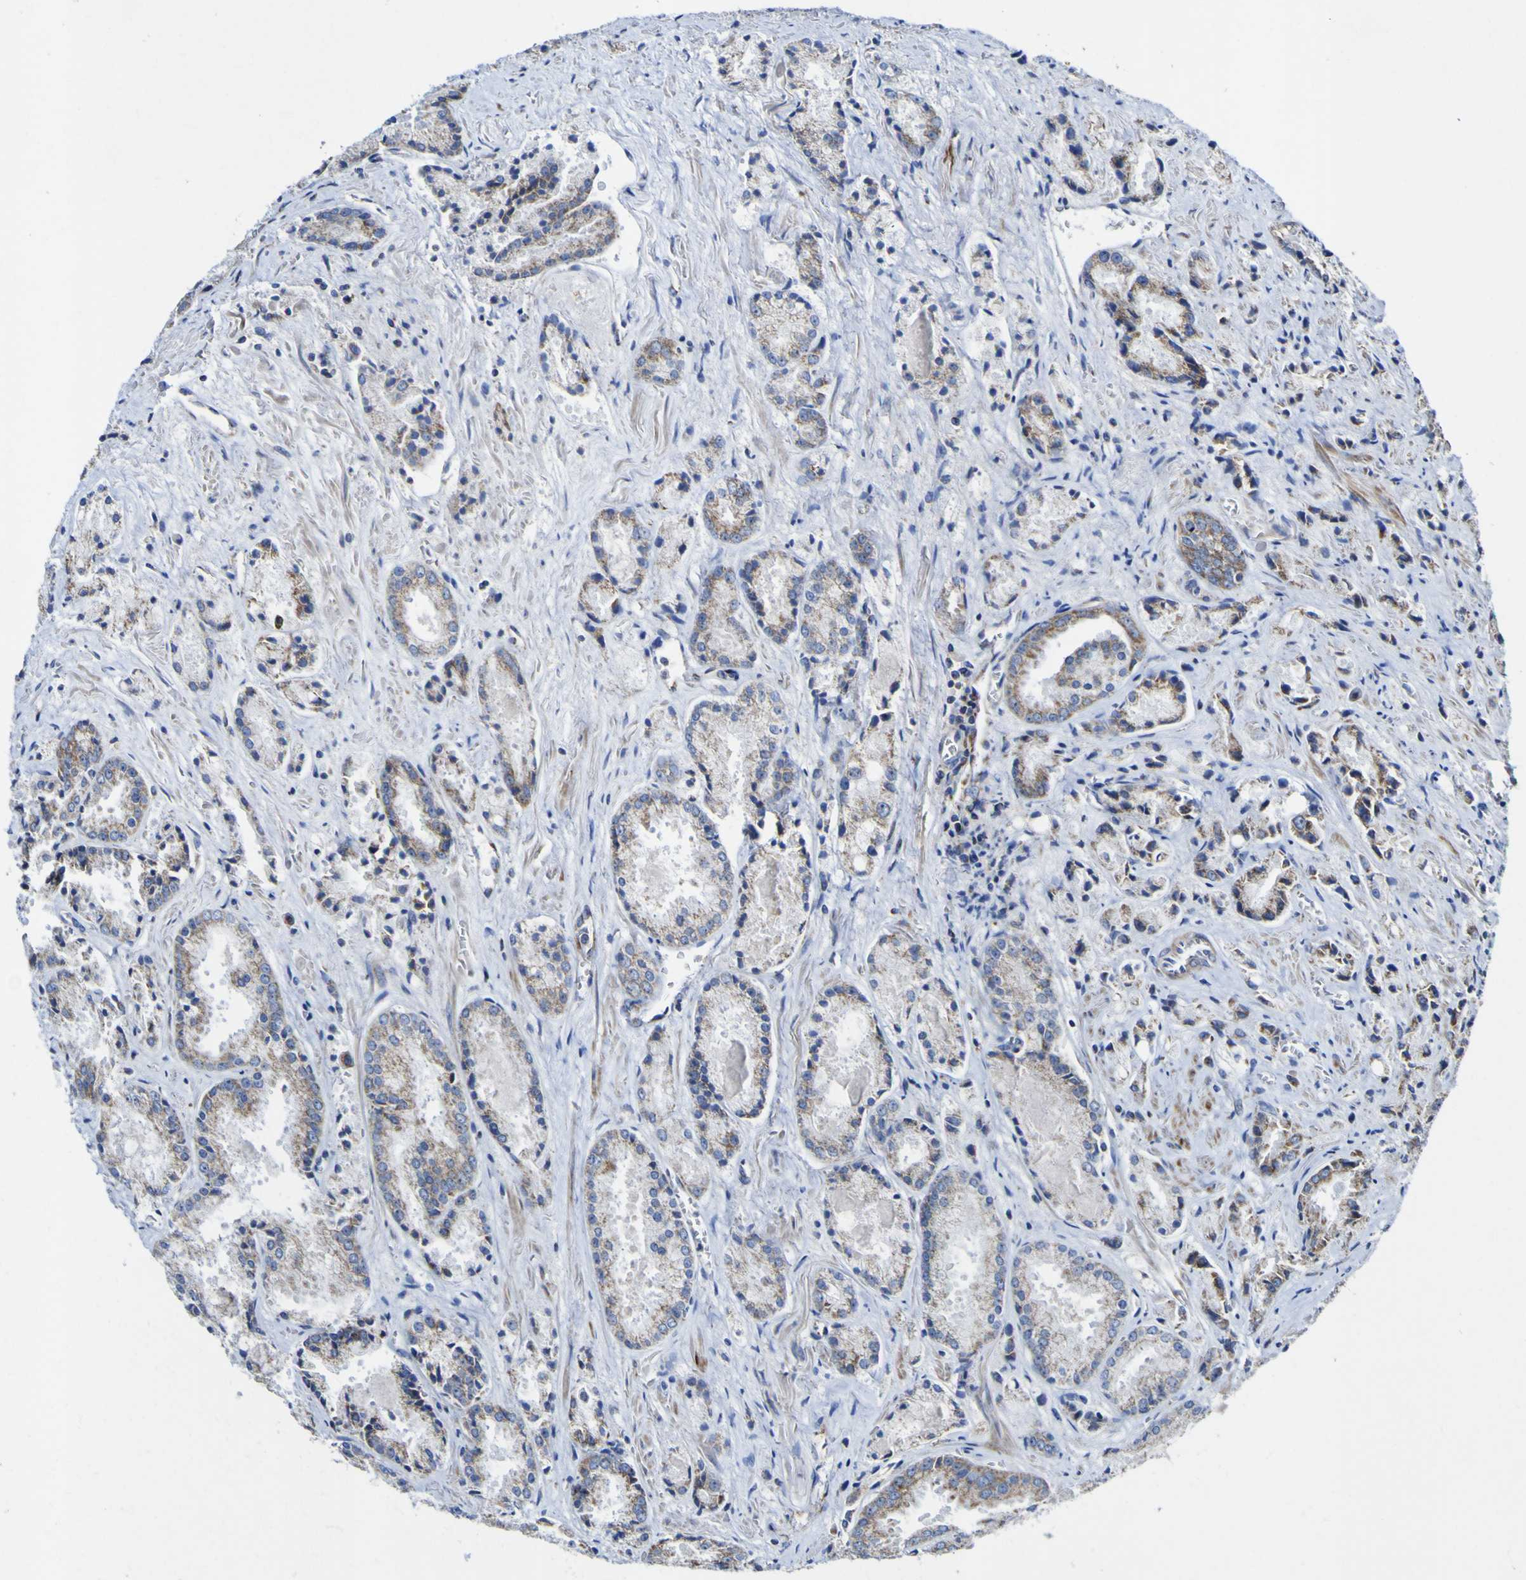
{"staining": {"intensity": "moderate", "quantity": ">75%", "location": "cytoplasmic/membranous"}, "tissue": "prostate cancer", "cell_type": "Tumor cells", "image_type": "cancer", "snomed": [{"axis": "morphology", "description": "Adenocarcinoma, Low grade"}, {"axis": "topography", "description": "Prostate"}], "caption": "Immunohistochemistry (IHC) micrograph of neoplastic tissue: human prostate cancer (adenocarcinoma (low-grade)) stained using immunohistochemistry (IHC) shows medium levels of moderate protein expression localized specifically in the cytoplasmic/membranous of tumor cells, appearing as a cytoplasmic/membranous brown color.", "gene": "CCDC90B", "patient": {"sex": "male", "age": 64}}